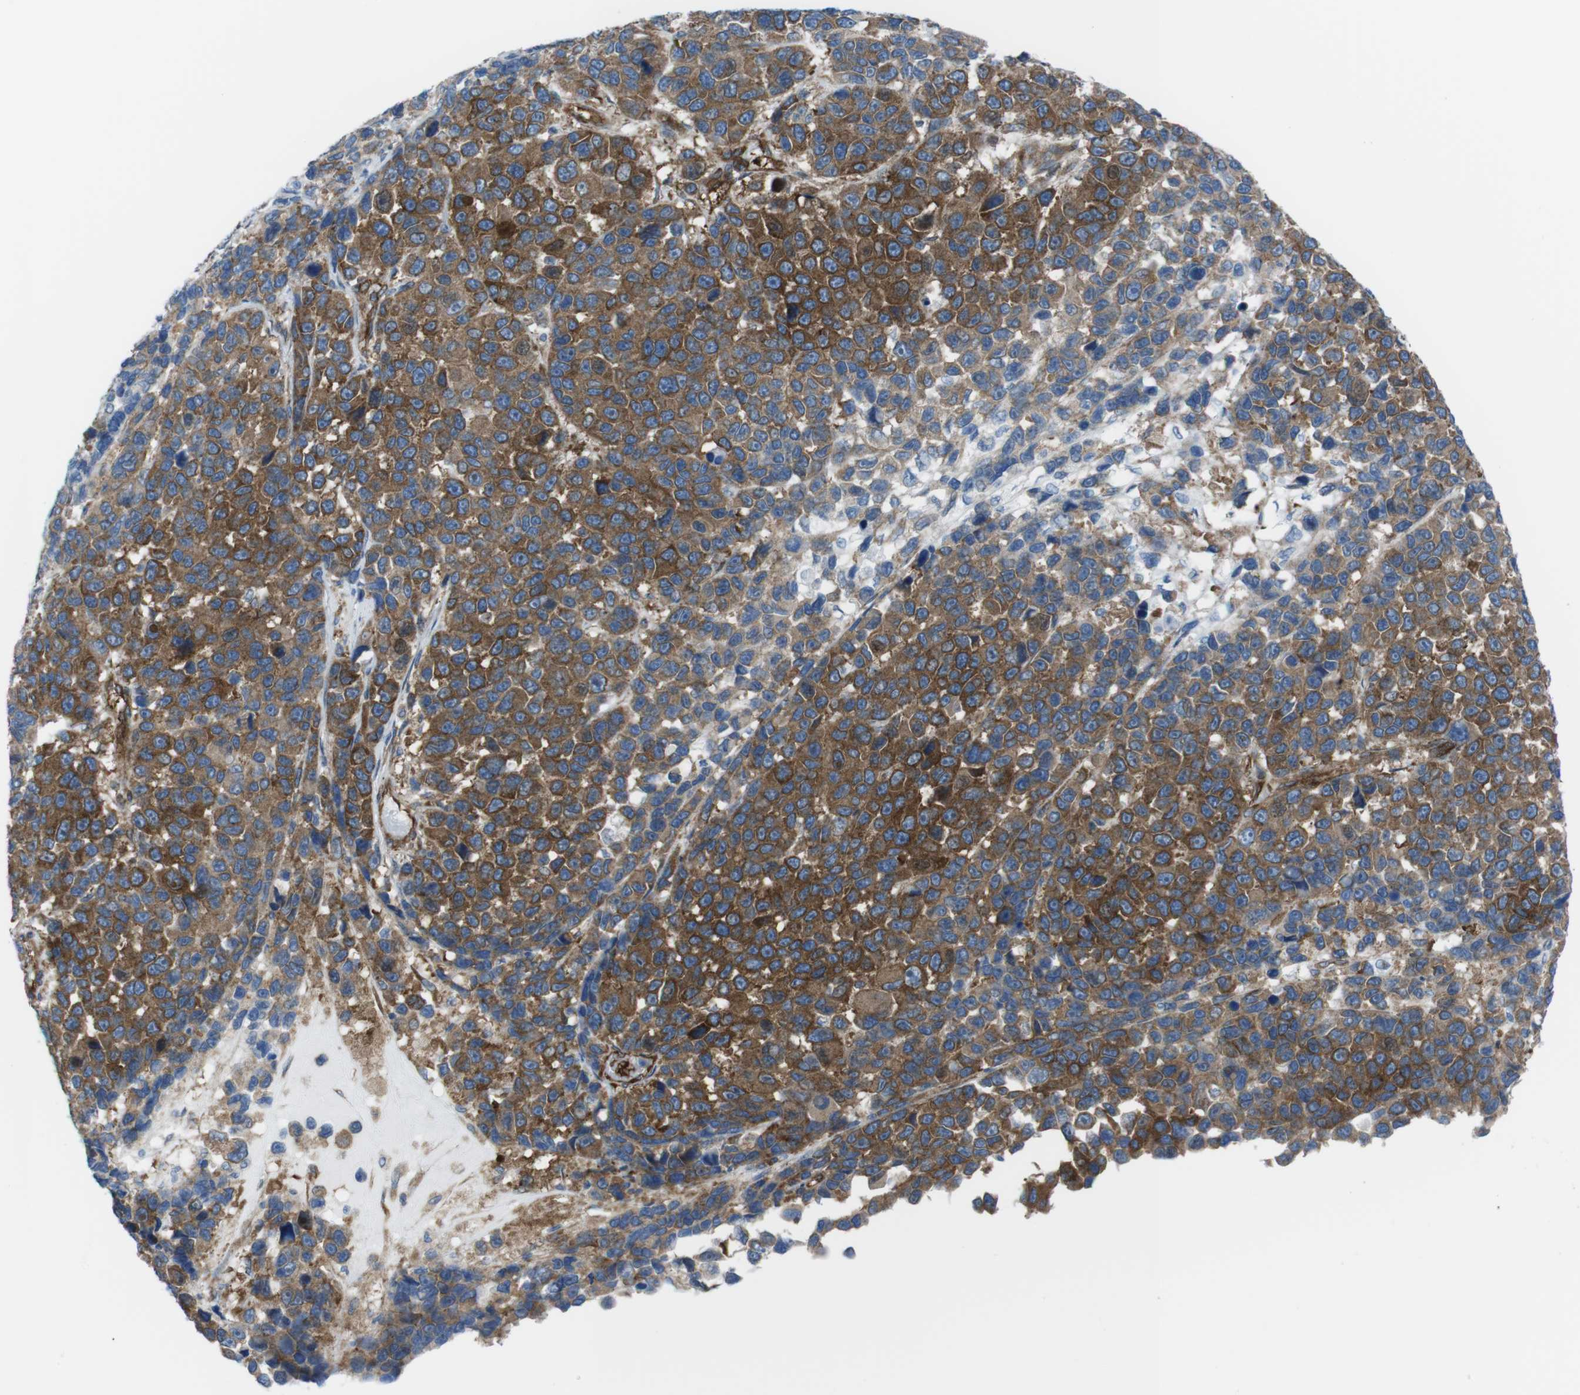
{"staining": {"intensity": "moderate", "quantity": ">75%", "location": "cytoplasmic/membranous"}, "tissue": "melanoma", "cell_type": "Tumor cells", "image_type": "cancer", "snomed": [{"axis": "morphology", "description": "Malignant melanoma, NOS"}, {"axis": "topography", "description": "Skin"}], "caption": "A medium amount of moderate cytoplasmic/membranous staining is present in approximately >75% of tumor cells in melanoma tissue.", "gene": "DIAPH2", "patient": {"sex": "male", "age": 53}}